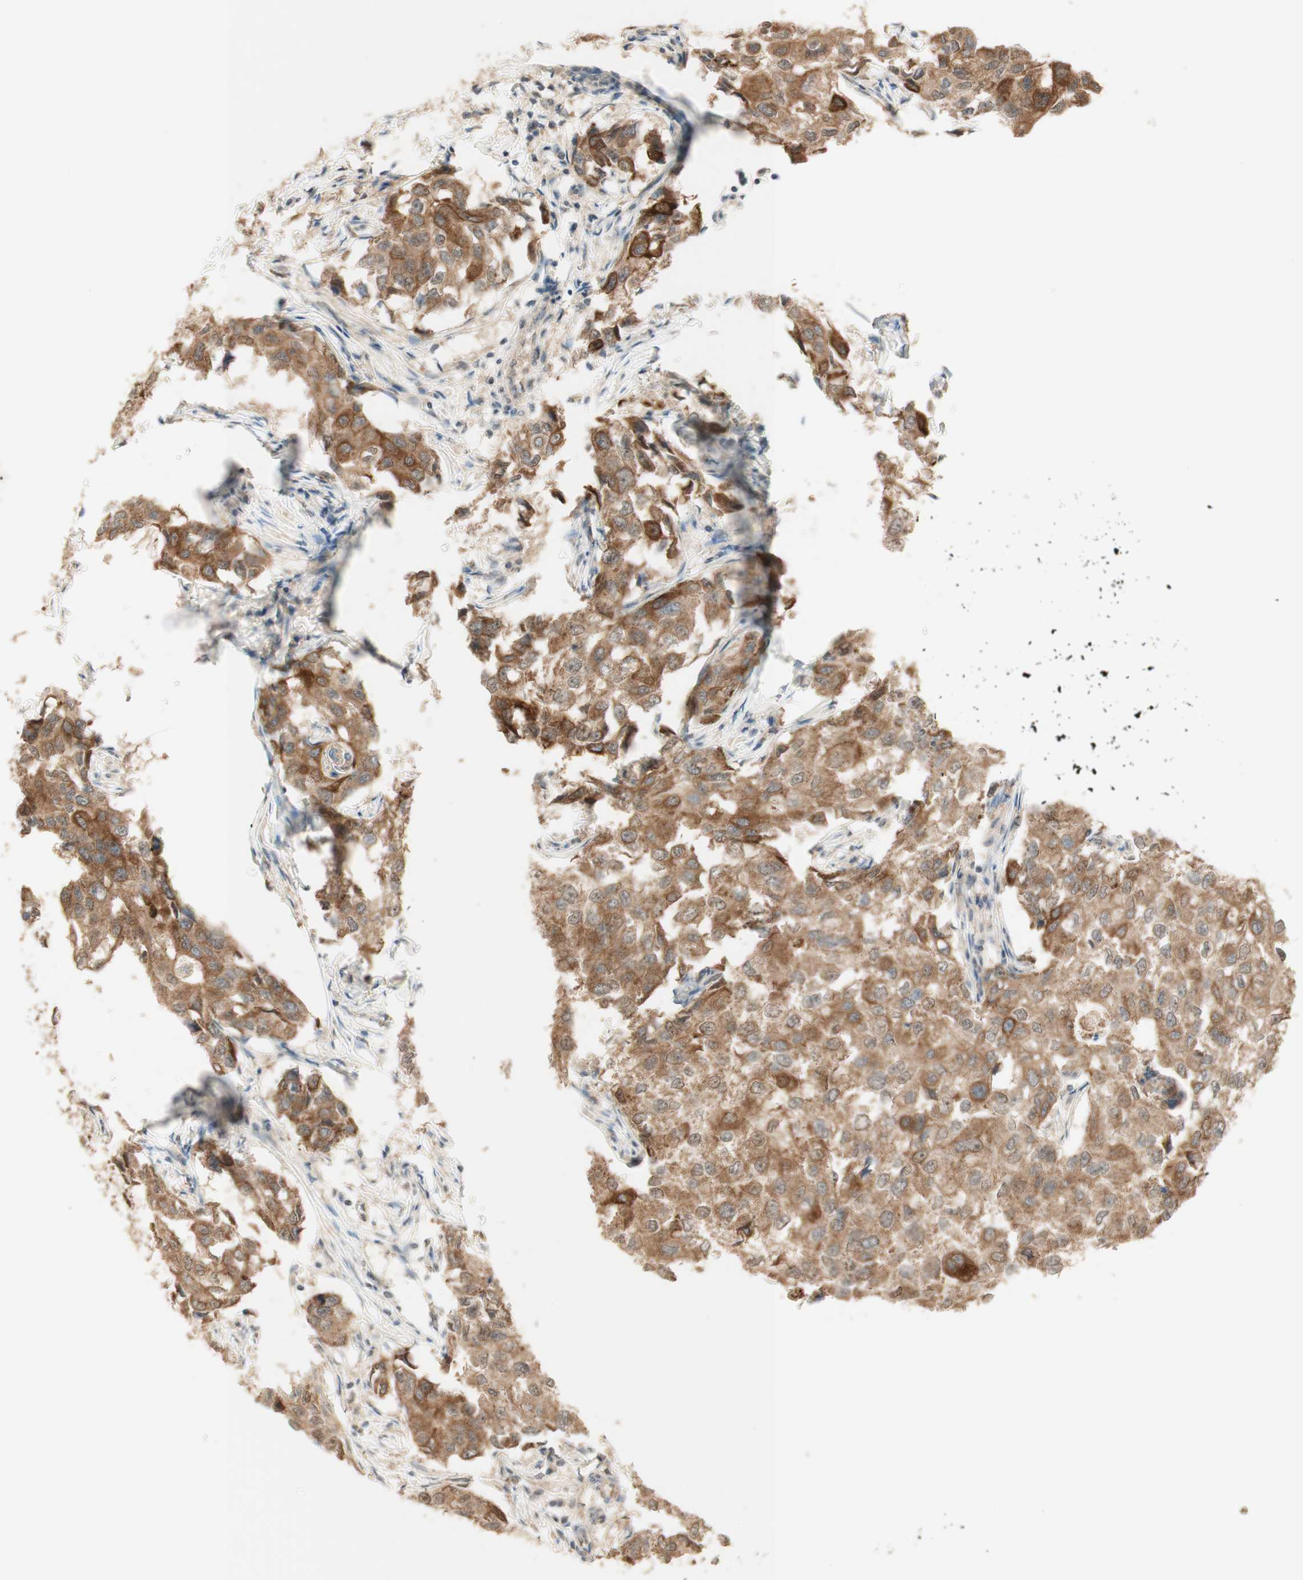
{"staining": {"intensity": "moderate", "quantity": ">75%", "location": "cytoplasmic/membranous"}, "tissue": "breast cancer", "cell_type": "Tumor cells", "image_type": "cancer", "snomed": [{"axis": "morphology", "description": "Duct carcinoma"}, {"axis": "topography", "description": "Breast"}], "caption": "Breast cancer tissue exhibits moderate cytoplasmic/membranous staining in approximately >75% of tumor cells, visualized by immunohistochemistry.", "gene": "SPINT2", "patient": {"sex": "female", "age": 27}}